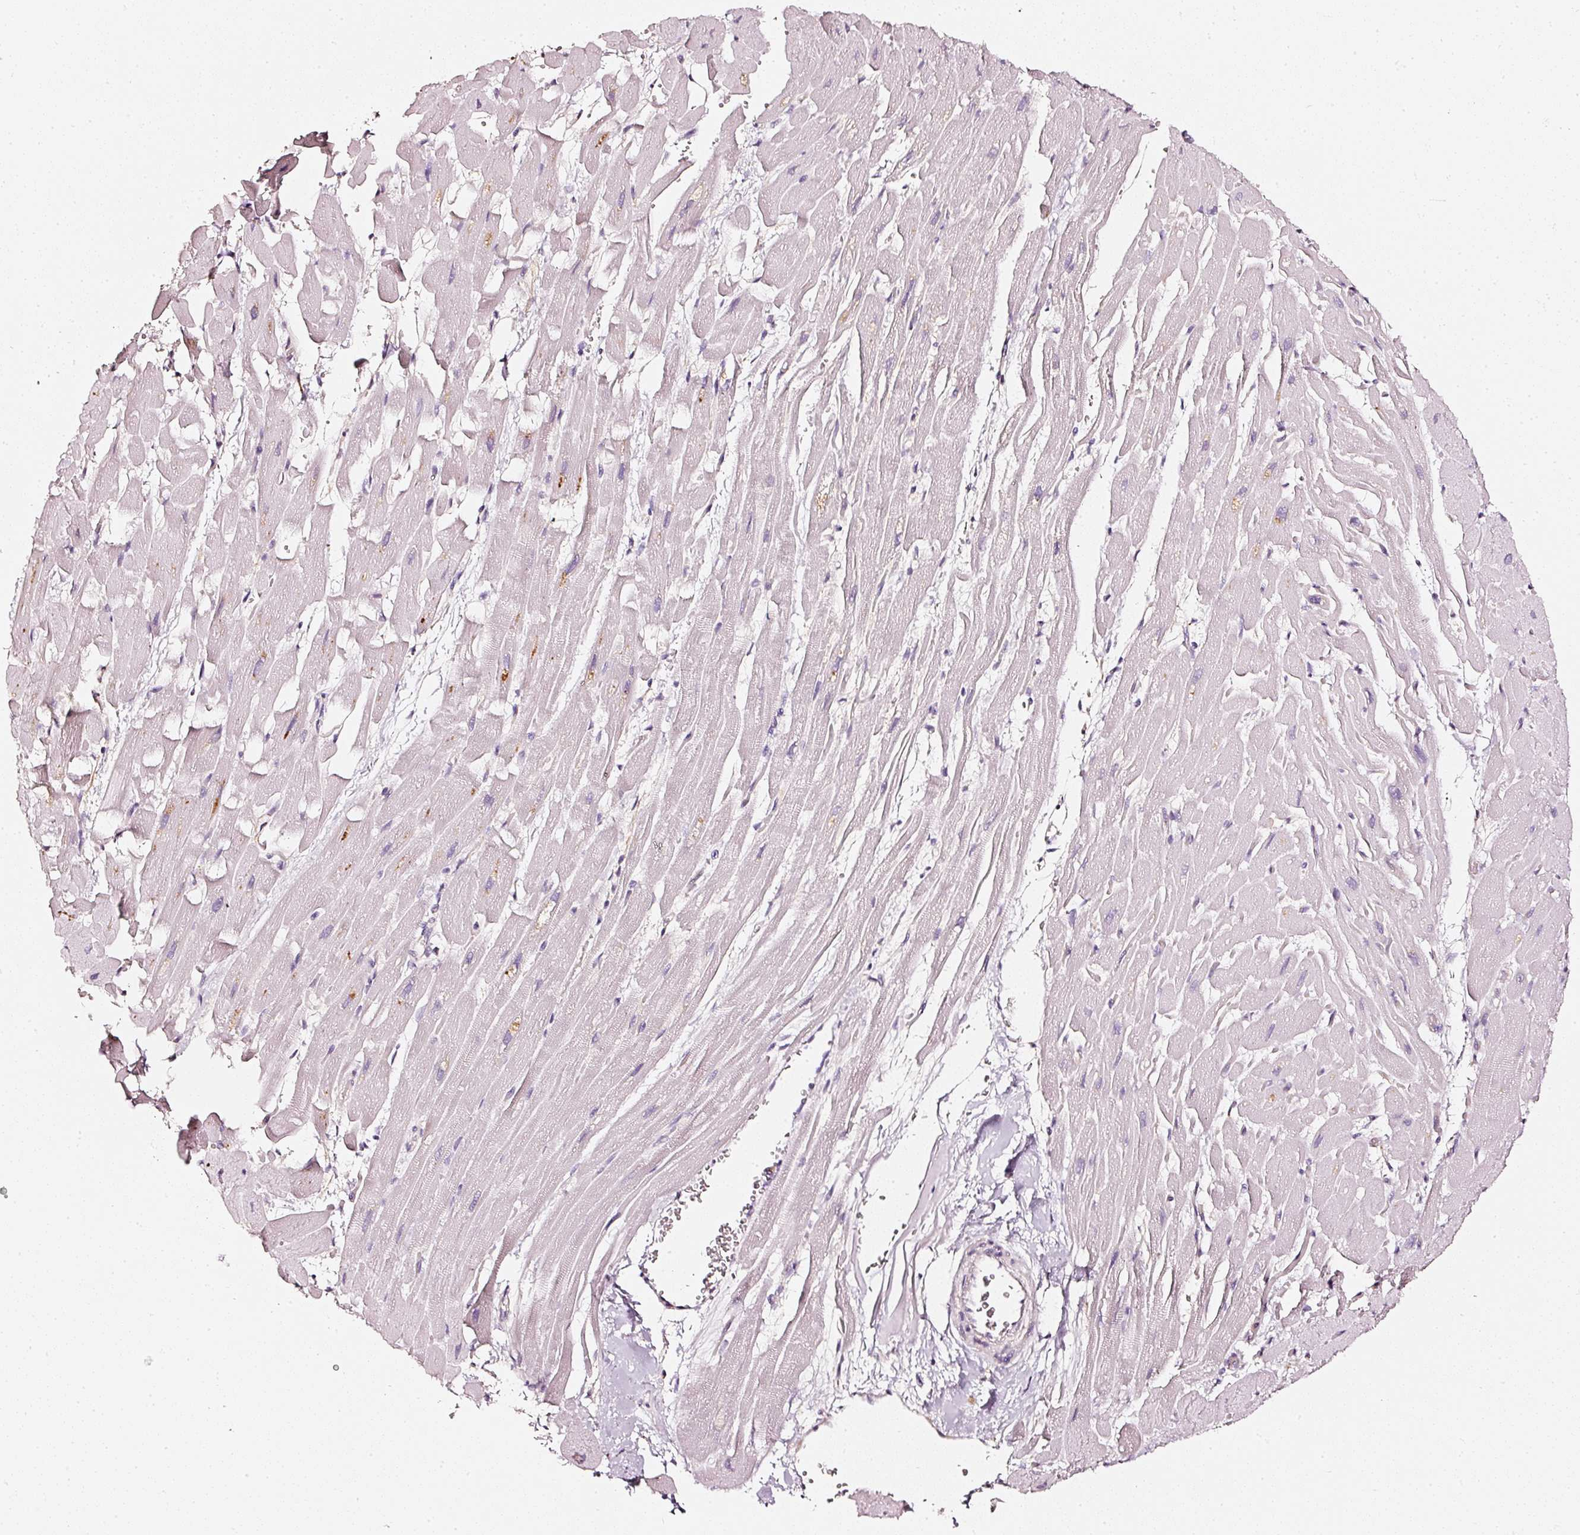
{"staining": {"intensity": "negative", "quantity": "none", "location": "none"}, "tissue": "heart muscle", "cell_type": "Cardiomyocytes", "image_type": "normal", "snomed": [{"axis": "morphology", "description": "Normal tissue, NOS"}, {"axis": "topography", "description": "Heart"}], "caption": "High magnification brightfield microscopy of benign heart muscle stained with DAB (brown) and counterstained with hematoxylin (blue): cardiomyocytes show no significant expression. Brightfield microscopy of IHC stained with DAB (3,3'-diaminobenzidine) (brown) and hematoxylin (blue), captured at high magnification.", "gene": "CNP", "patient": {"sex": "male", "age": 37}}